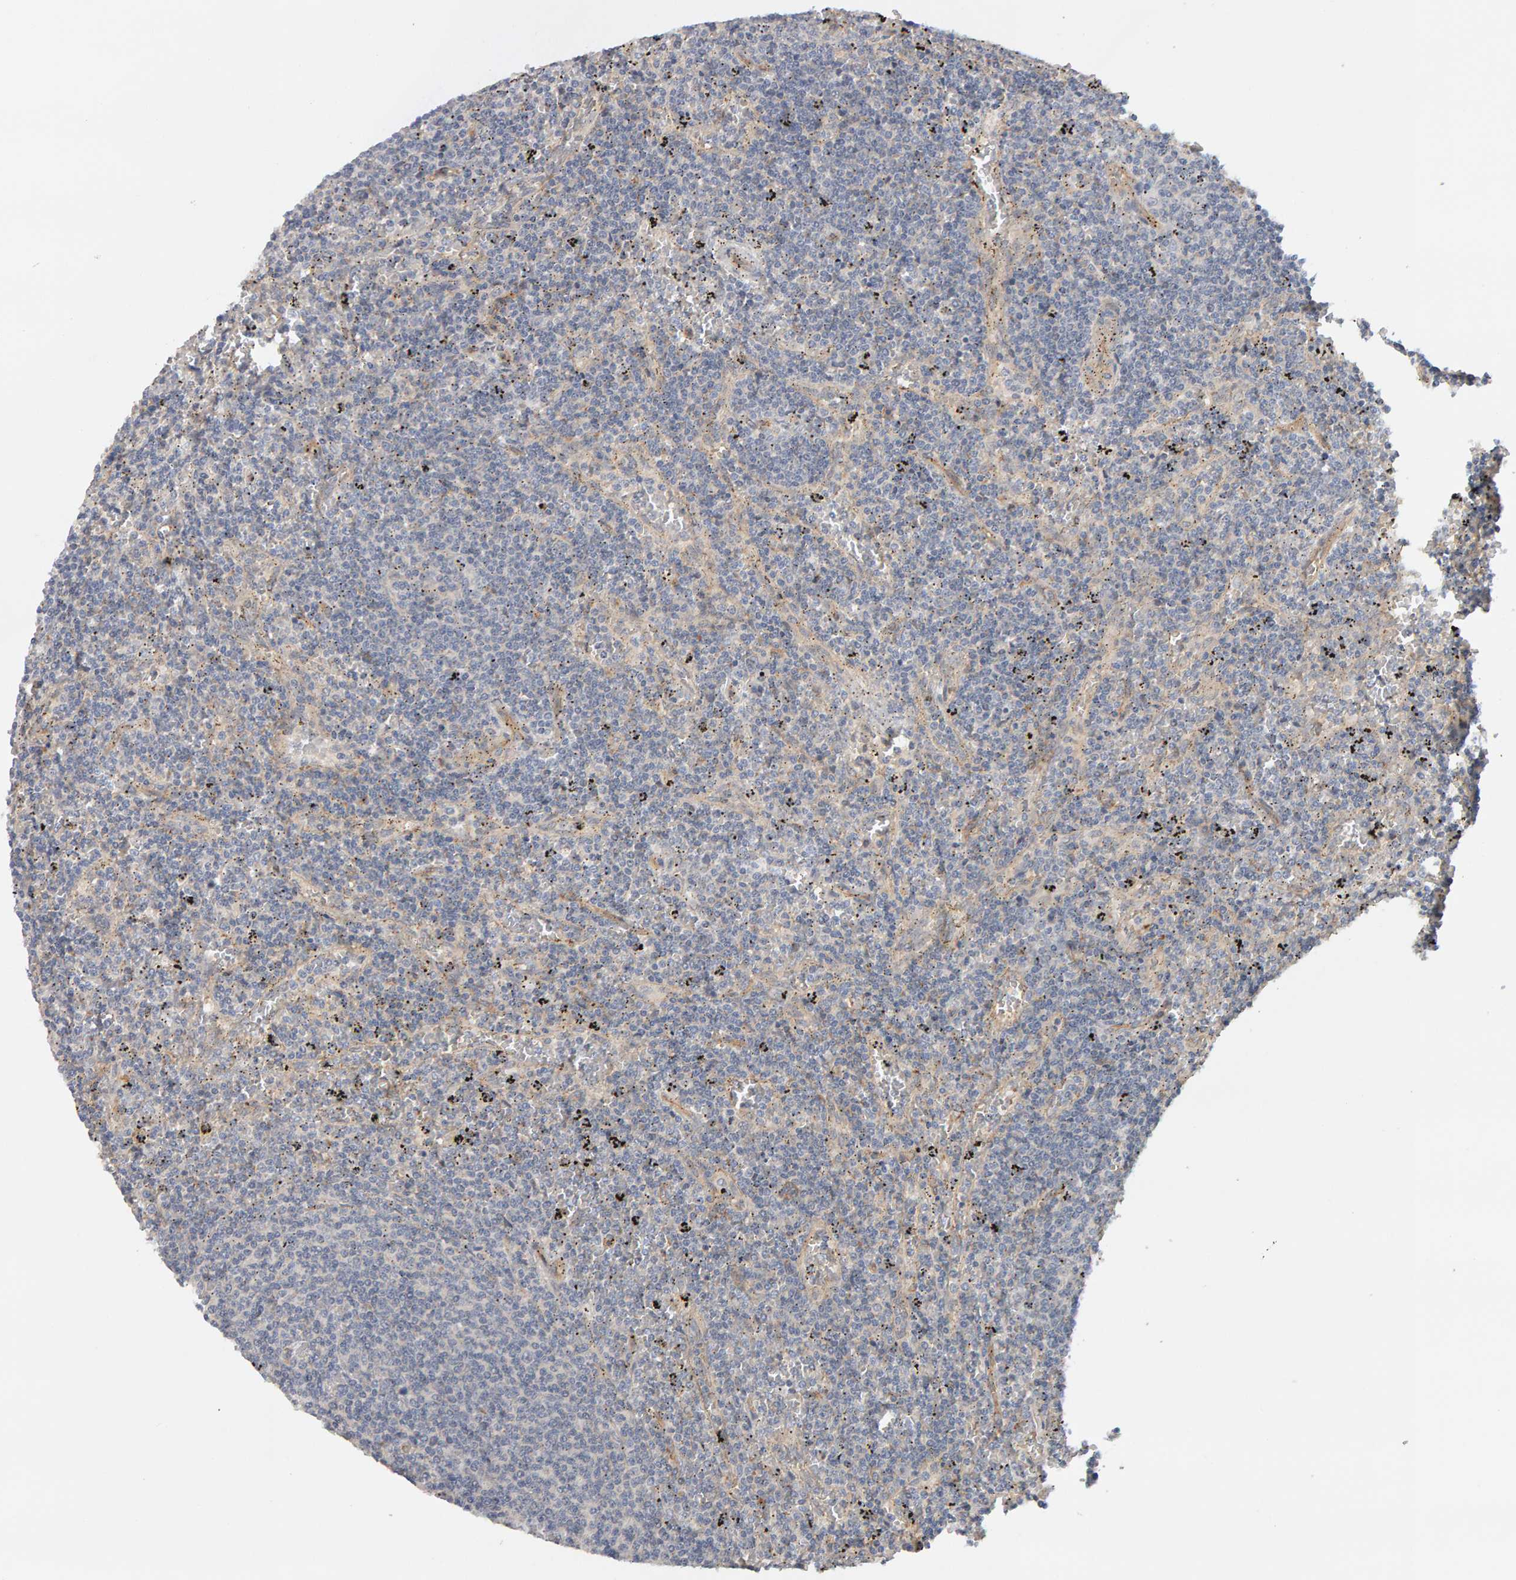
{"staining": {"intensity": "negative", "quantity": "none", "location": "none"}, "tissue": "lymphoma", "cell_type": "Tumor cells", "image_type": "cancer", "snomed": [{"axis": "morphology", "description": "Malignant lymphoma, non-Hodgkin's type, Low grade"}, {"axis": "topography", "description": "Spleen"}], "caption": "Immunohistochemistry histopathology image of malignant lymphoma, non-Hodgkin's type (low-grade) stained for a protein (brown), which demonstrates no staining in tumor cells.", "gene": "PPP1R16A", "patient": {"sex": "female", "age": 50}}